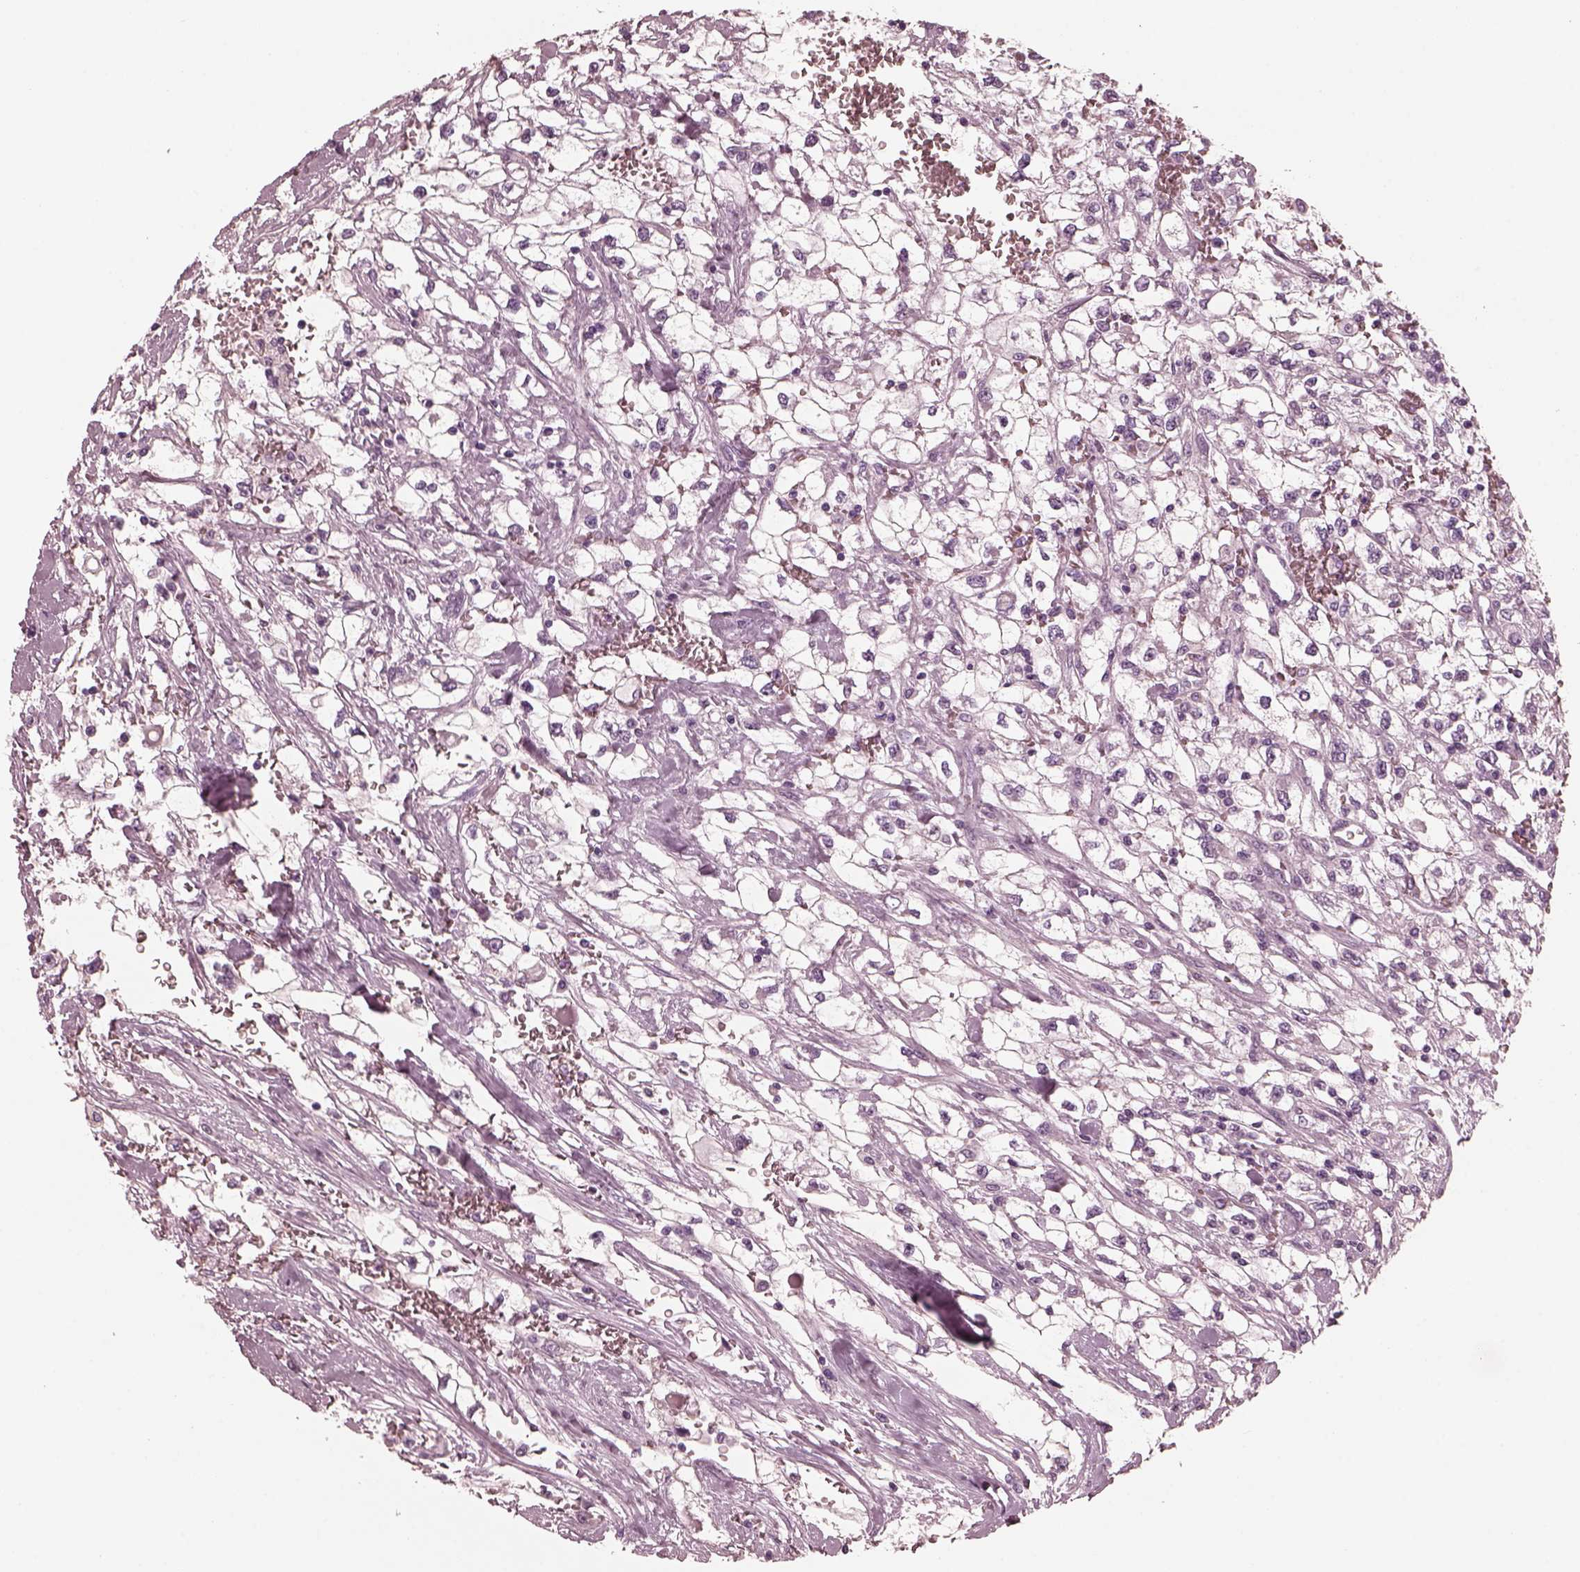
{"staining": {"intensity": "negative", "quantity": "none", "location": "none"}, "tissue": "renal cancer", "cell_type": "Tumor cells", "image_type": "cancer", "snomed": [{"axis": "morphology", "description": "Adenocarcinoma, NOS"}, {"axis": "topography", "description": "Kidney"}], "caption": "The photomicrograph exhibits no staining of tumor cells in renal cancer (adenocarcinoma). The staining is performed using DAB brown chromogen with nuclei counter-stained in using hematoxylin.", "gene": "CGA", "patient": {"sex": "male", "age": 59}}